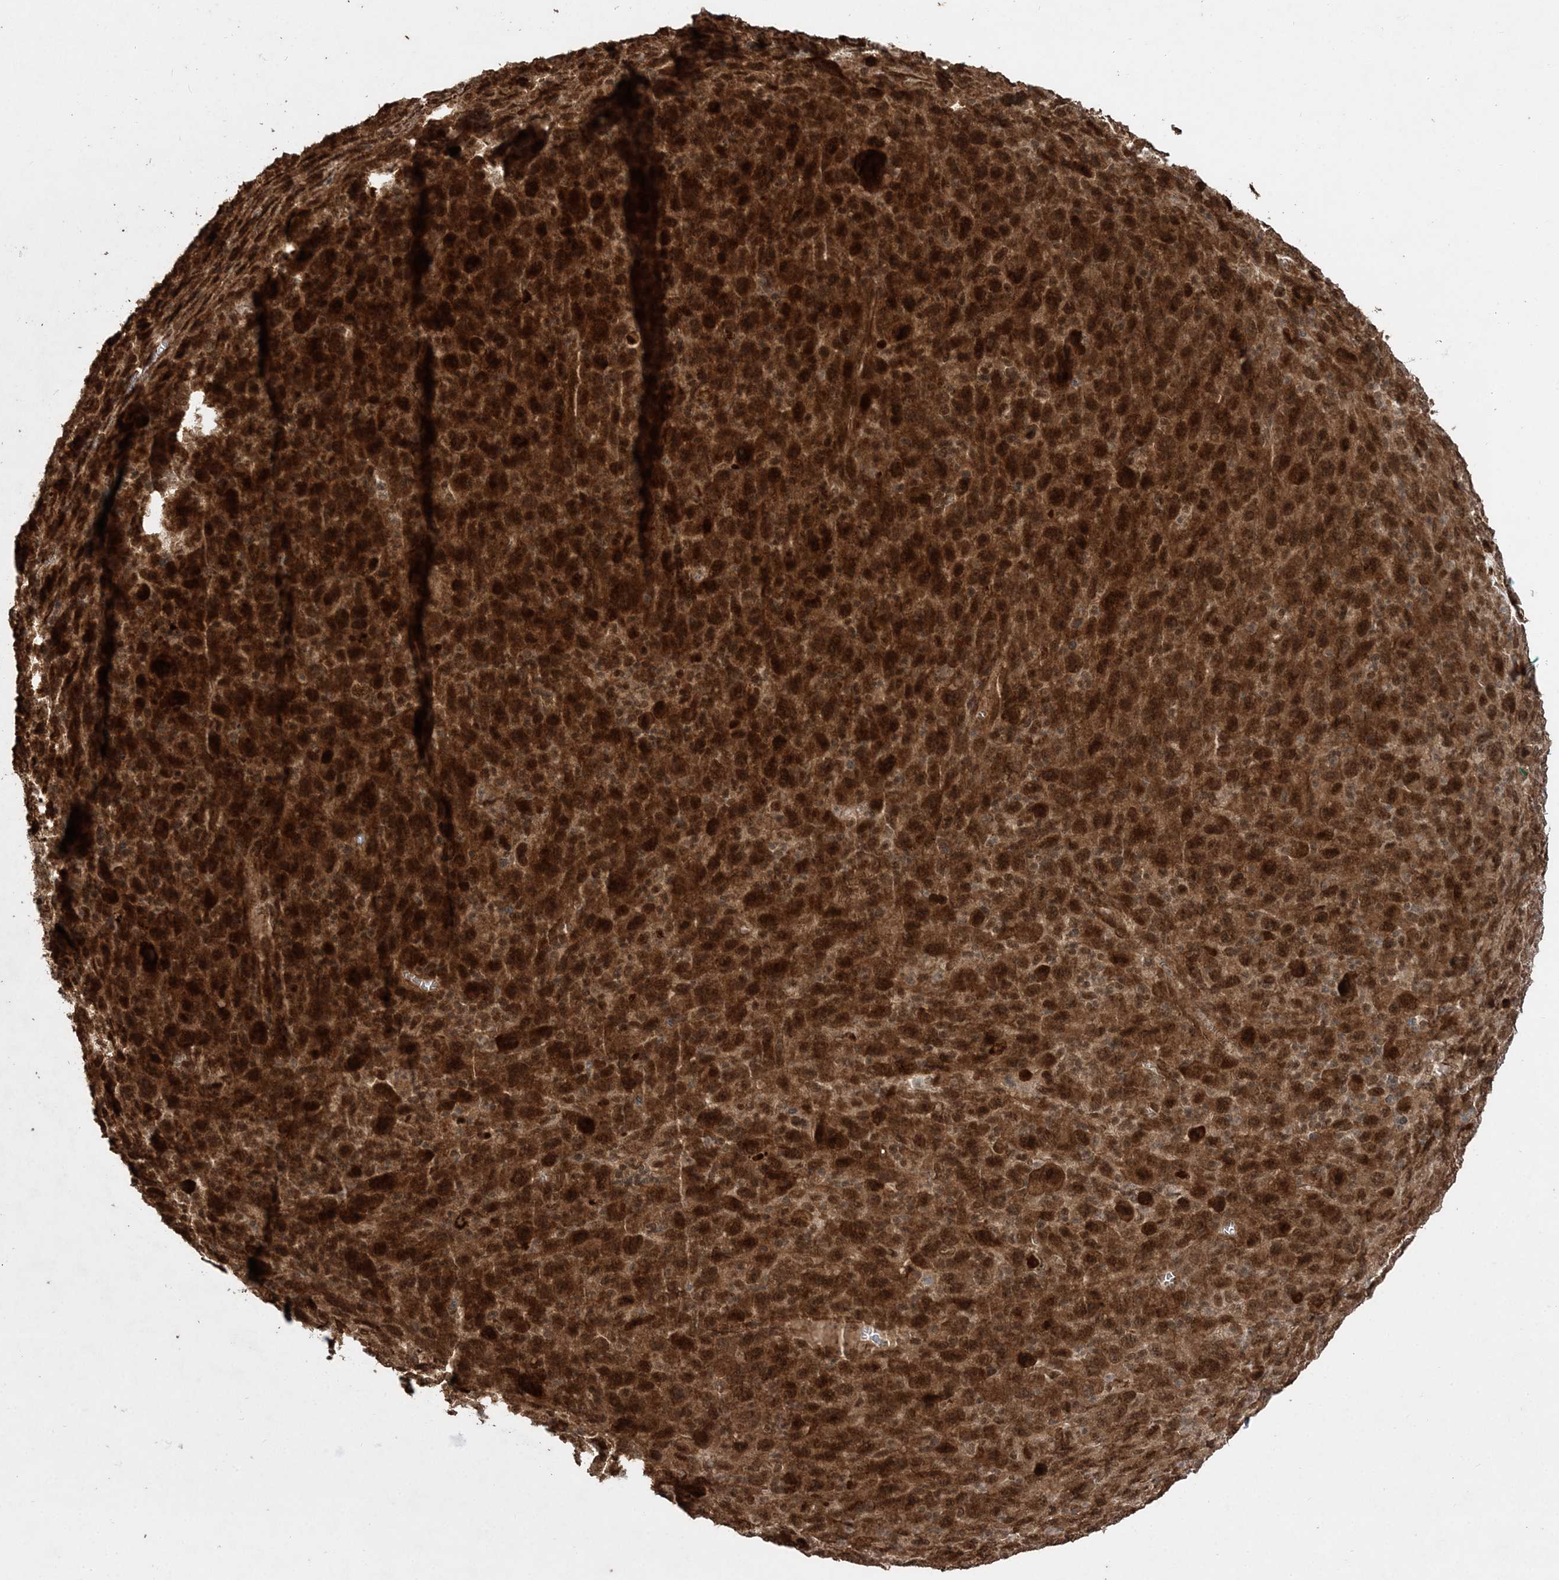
{"staining": {"intensity": "strong", "quantity": ">75%", "location": "cytoplasmic/membranous,nuclear"}, "tissue": "melanoma", "cell_type": "Tumor cells", "image_type": "cancer", "snomed": [{"axis": "morphology", "description": "Malignant melanoma, Metastatic site"}, {"axis": "topography", "description": "Skin"}], "caption": "DAB immunohistochemical staining of malignant melanoma (metastatic site) displays strong cytoplasmic/membranous and nuclear protein positivity in about >75% of tumor cells.", "gene": "ETAA1", "patient": {"sex": "female", "age": 56}}